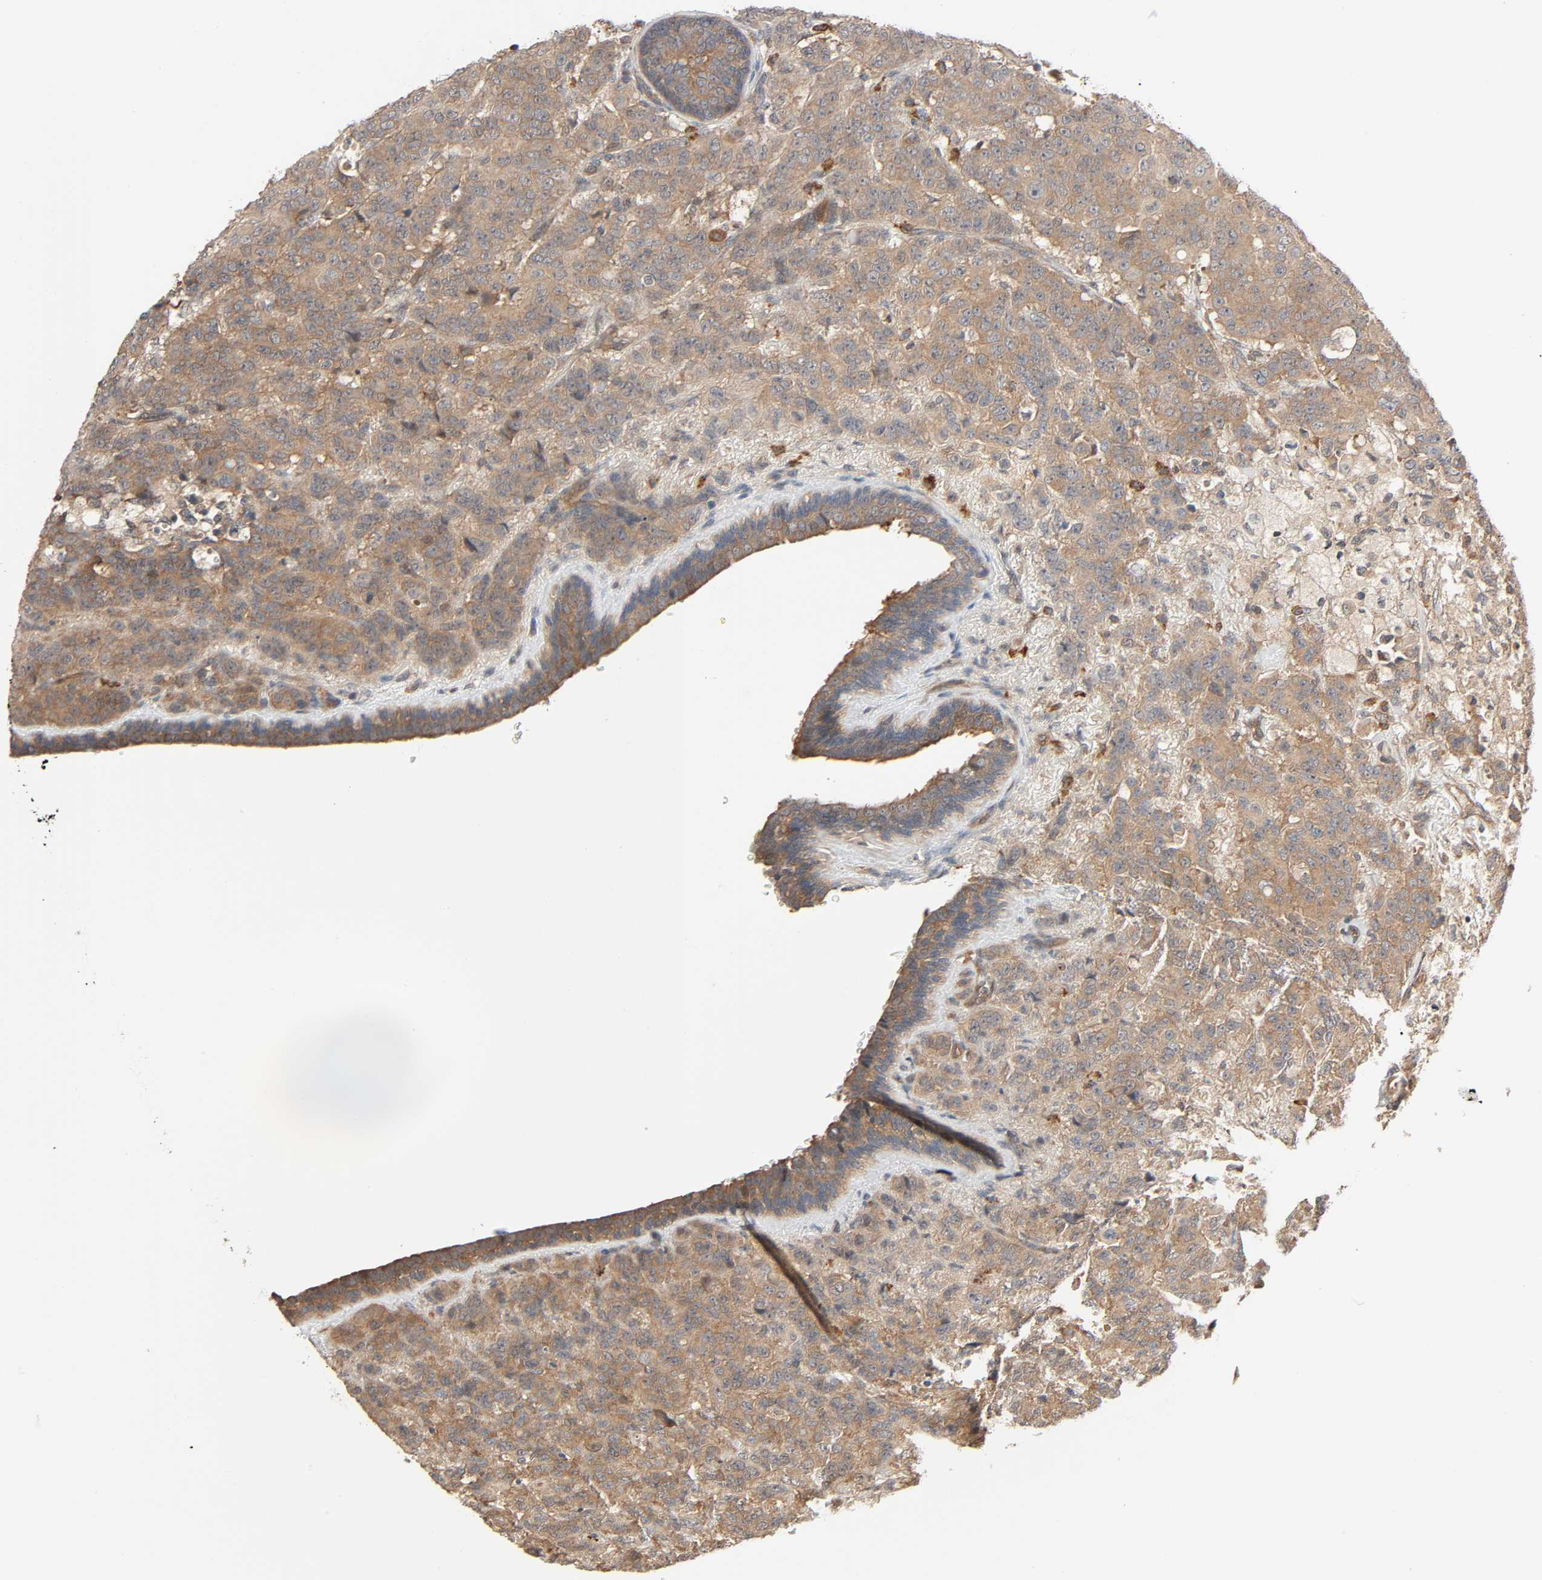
{"staining": {"intensity": "moderate", "quantity": ">75%", "location": "cytoplasmic/membranous"}, "tissue": "breast cancer", "cell_type": "Tumor cells", "image_type": "cancer", "snomed": [{"axis": "morphology", "description": "Duct carcinoma"}, {"axis": "topography", "description": "Breast"}], "caption": "High-magnification brightfield microscopy of intraductal carcinoma (breast) stained with DAB (brown) and counterstained with hematoxylin (blue). tumor cells exhibit moderate cytoplasmic/membranous staining is seen in approximately>75% of cells.", "gene": "PPP2R1B", "patient": {"sex": "female", "age": 40}}